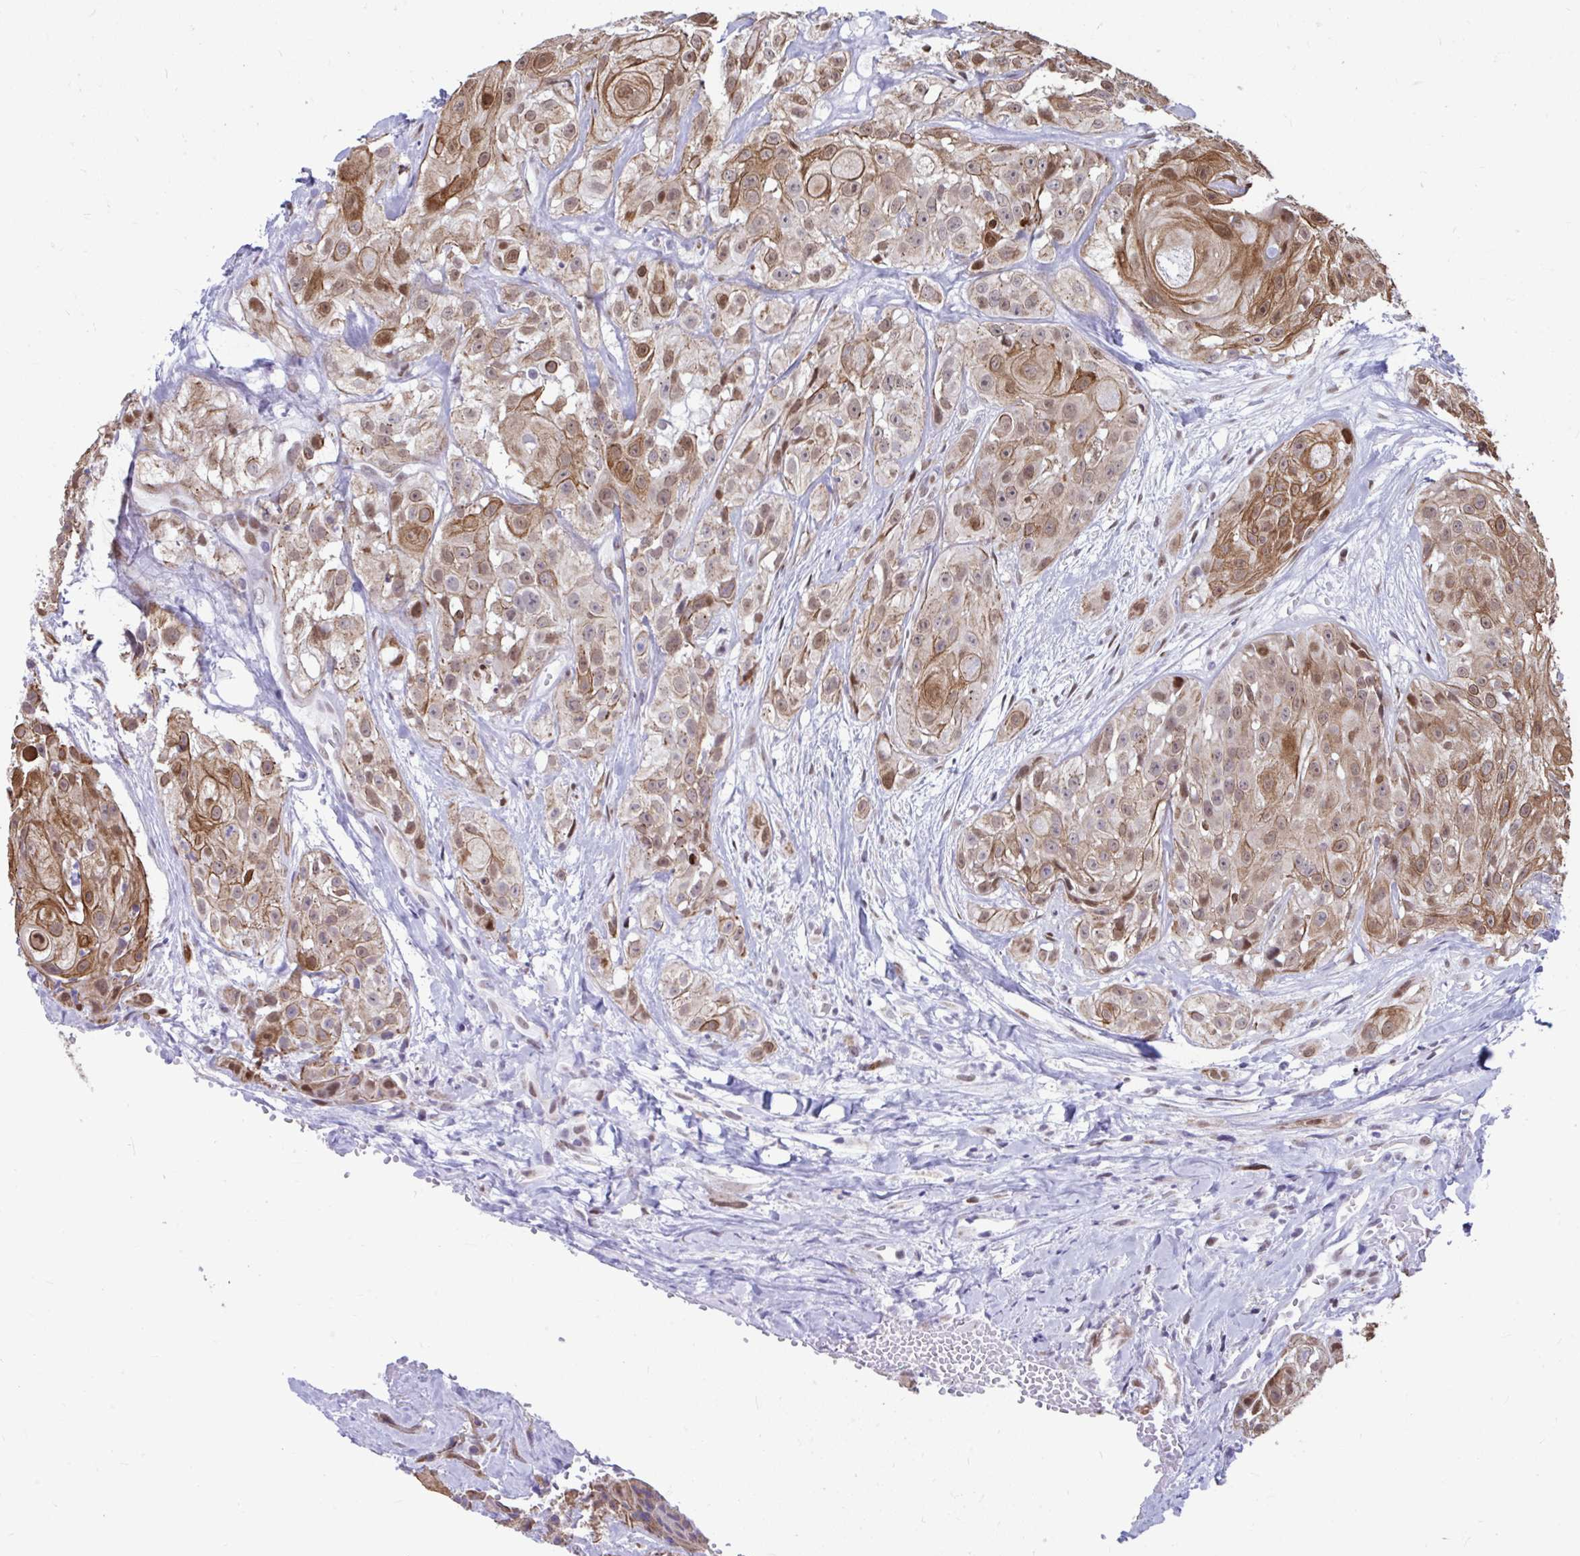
{"staining": {"intensity": "moderate", "quantity": ">75%", "location": "cytoplasmic/membranous,nuclear"}, "tissue": "head and neck cancer", "cell_type": "Tumor cells", "image_type": "cancer", "snomed": [{"axis": "morphology", "description": "Squamous cell carcinoma, NOS"}, {"axis": "topography", "description": "Head-Neck"}], "caption": "Head and neck cancer stained with IHC exhibits moderate cytoplasmic/membranous and nuclear staining in approximately >75% of tumor cells. (brown staining indicates protein expression, while blue staining denotes nuclei).", "gene": "SLC35C2", "patient": {"sex": "male", "age": 83}}